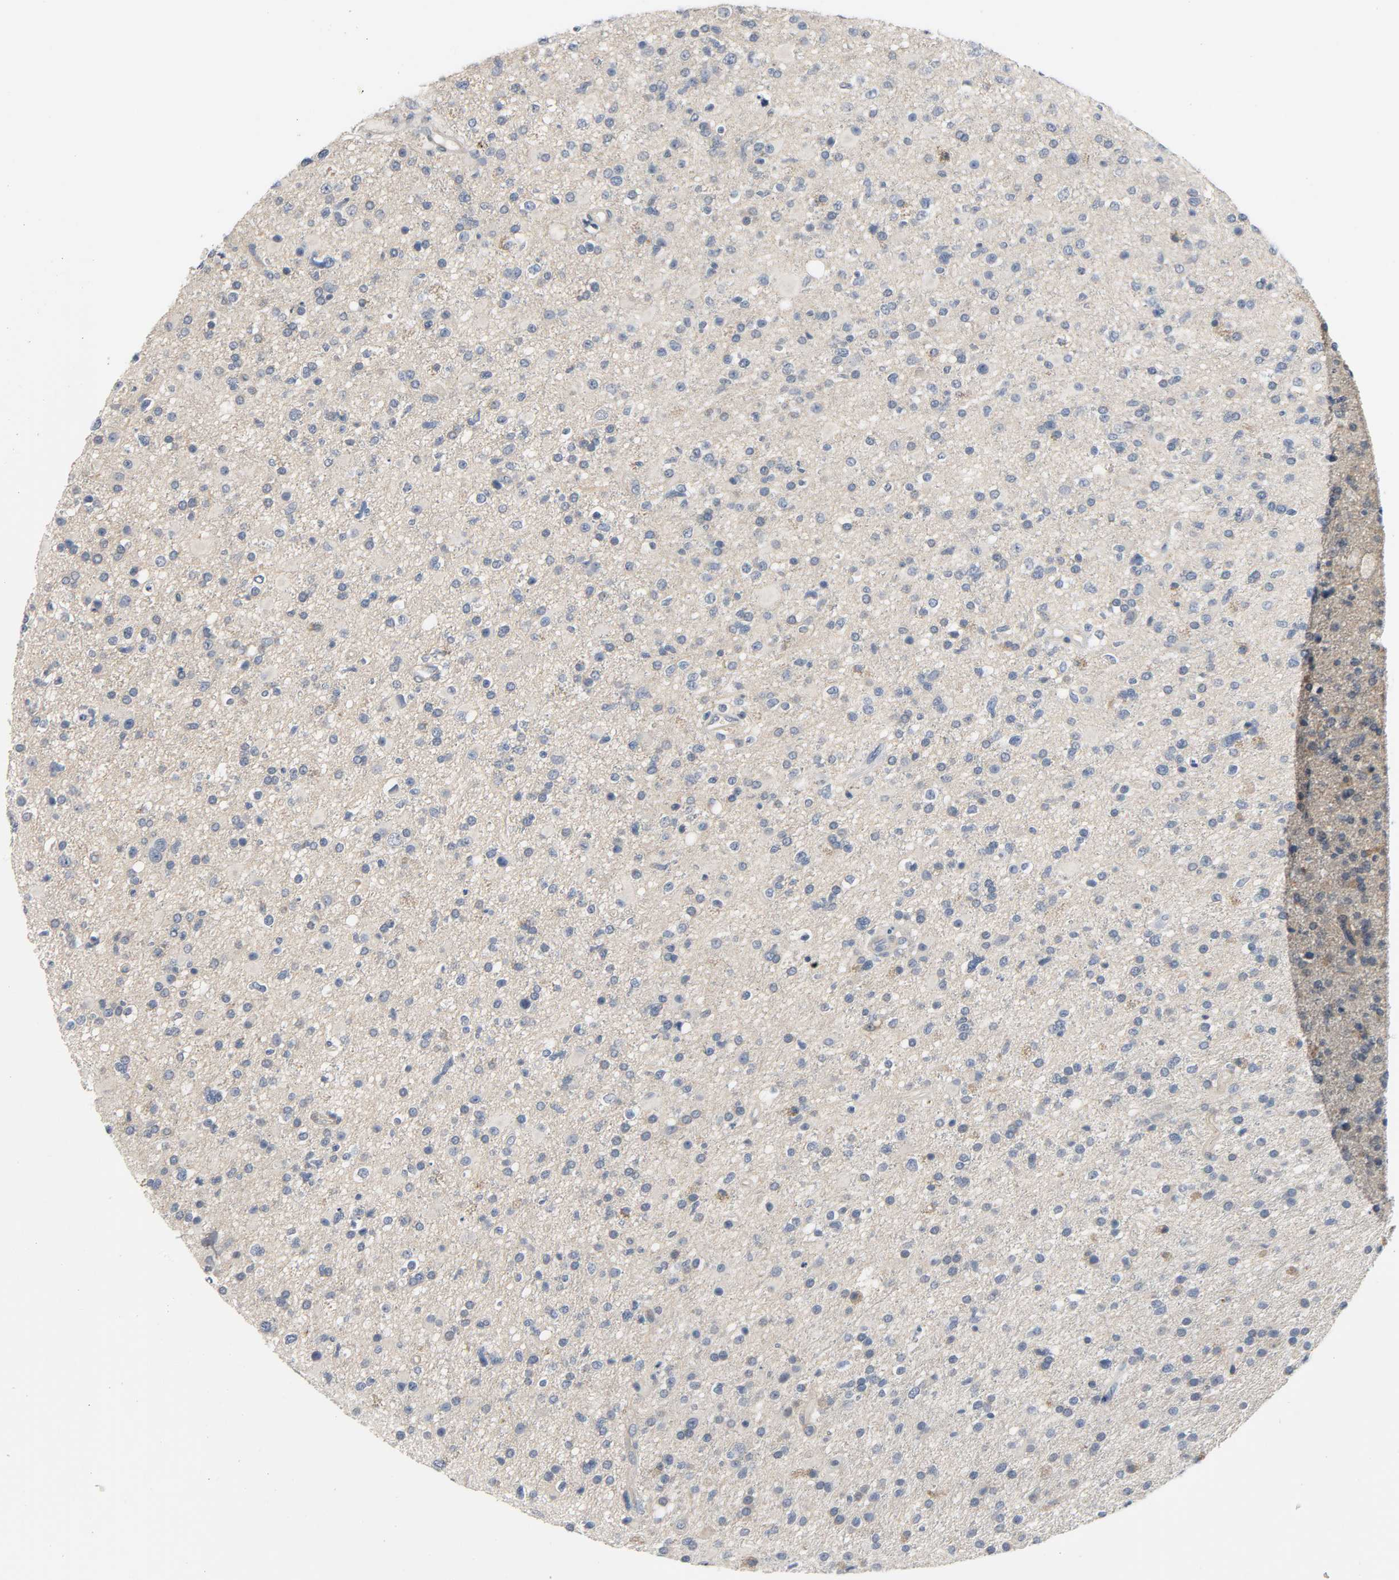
{"staining": {"intensity": "negative", "quantity": "none", "location": "none"}, "tissue": "glioma", "cell_type": "Tumor cells", "image_type": "cancer", "snomed": [{"axis": "morphology", "description": "Glioma, malignant, High grade"}, {"axis": "topography", "description": "Brain"}], "caption": "This is an IHC image of malignant high-grade glioma. There is no positivity in tumor cells.", "gene": "LIMCH1", "patient": {"sex": "male", "age": 33}}